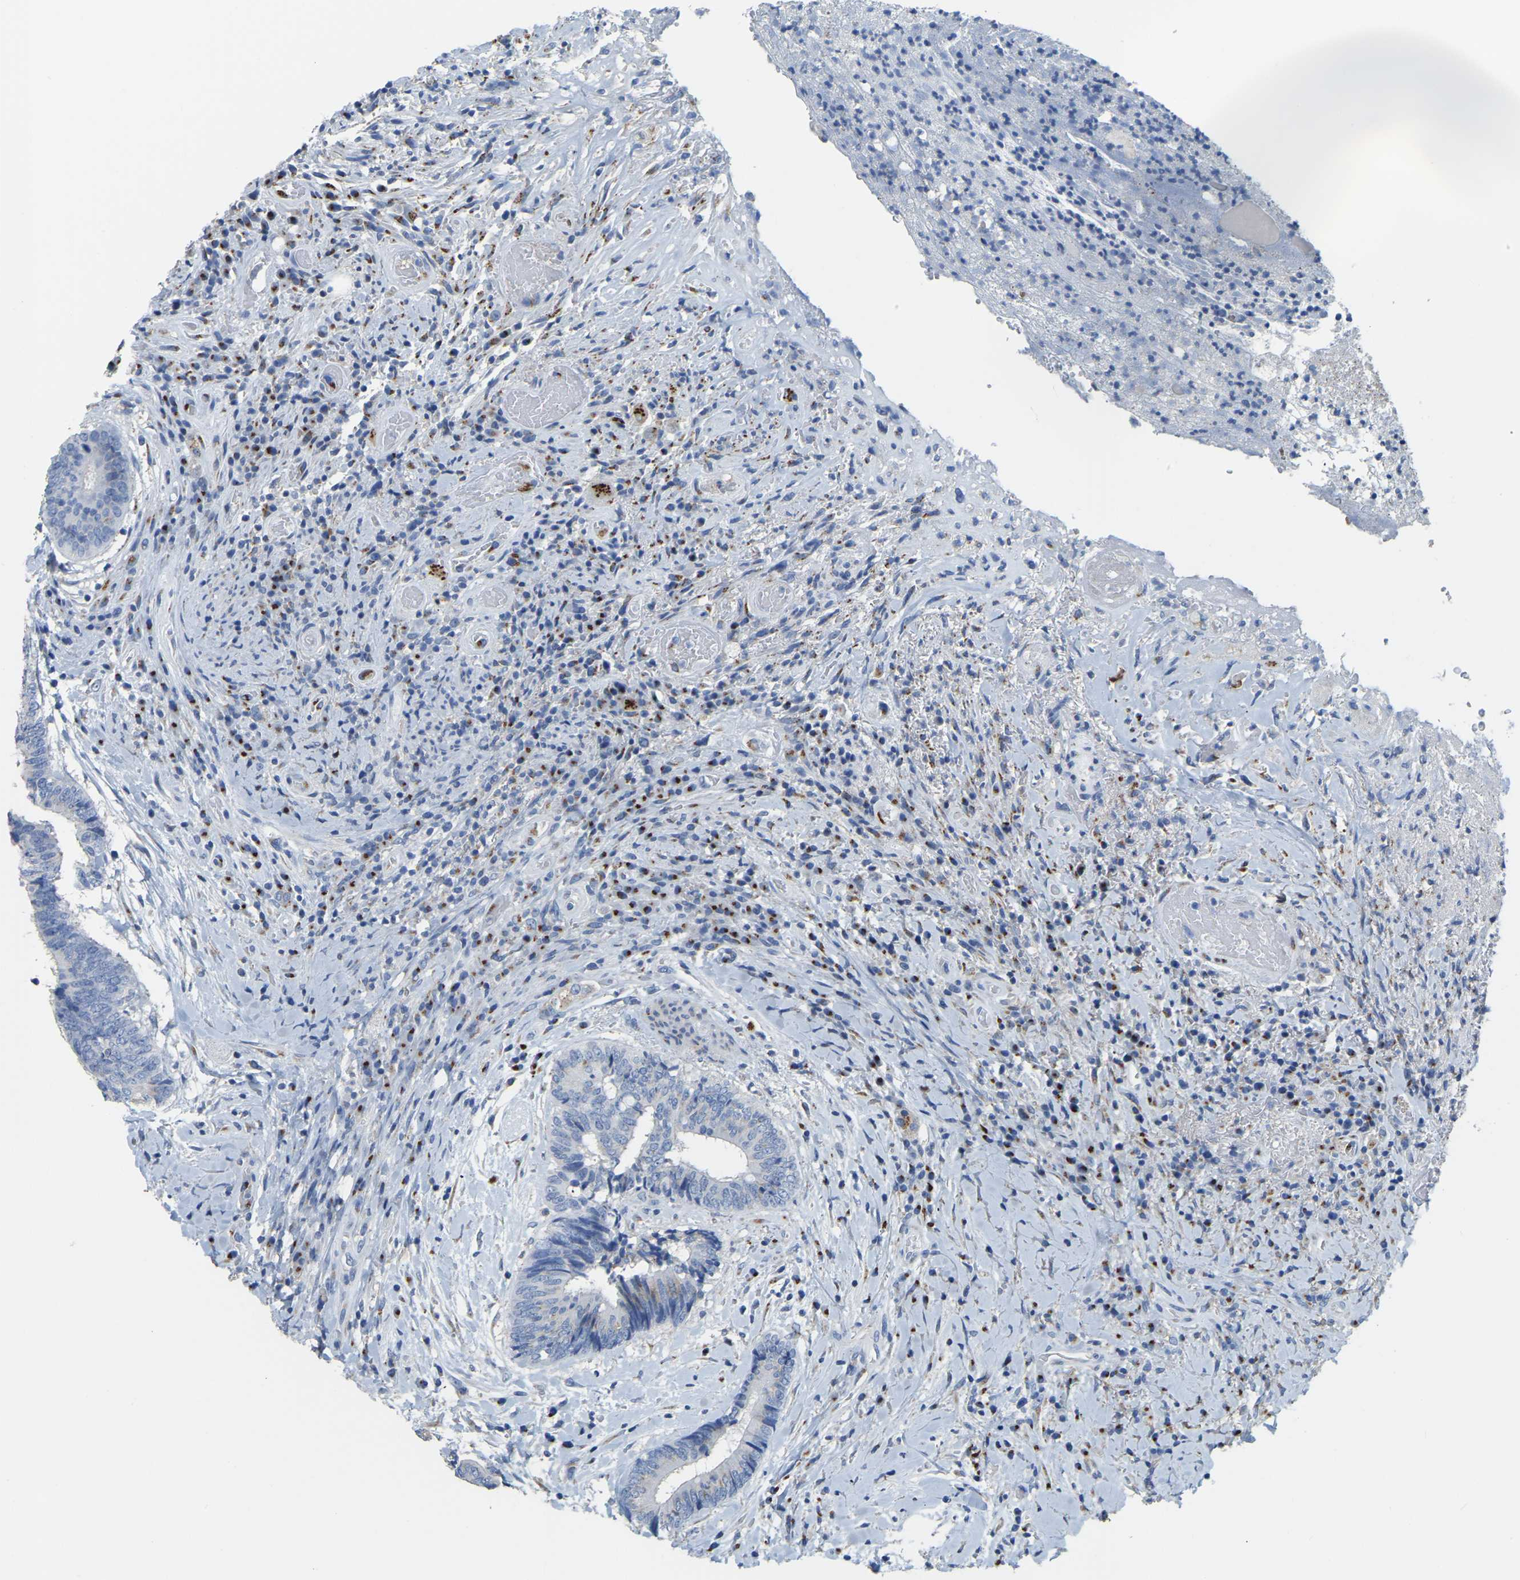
{"staining": {"intensity": "negative", "quantity": "none", "location": "none"}, "tissue": "colorectal cancer", "cell_type": "Tumor cells", "image_type": "cancer", "snomed": [{"axis": "morphology", "description": "Adenocarcinoma, NOS"}, {"axis": "topography", "description": "Rectum"}], "caption": "DAB immunohistochemical staining of human colorectal cancer (adenocarcinoma) demonstrates no significant staining in tumor cells. (DAB immunohistochemistry, high magnification).", "gene": "FAM174A", "patient": {"sex": "male", "age": 63}}